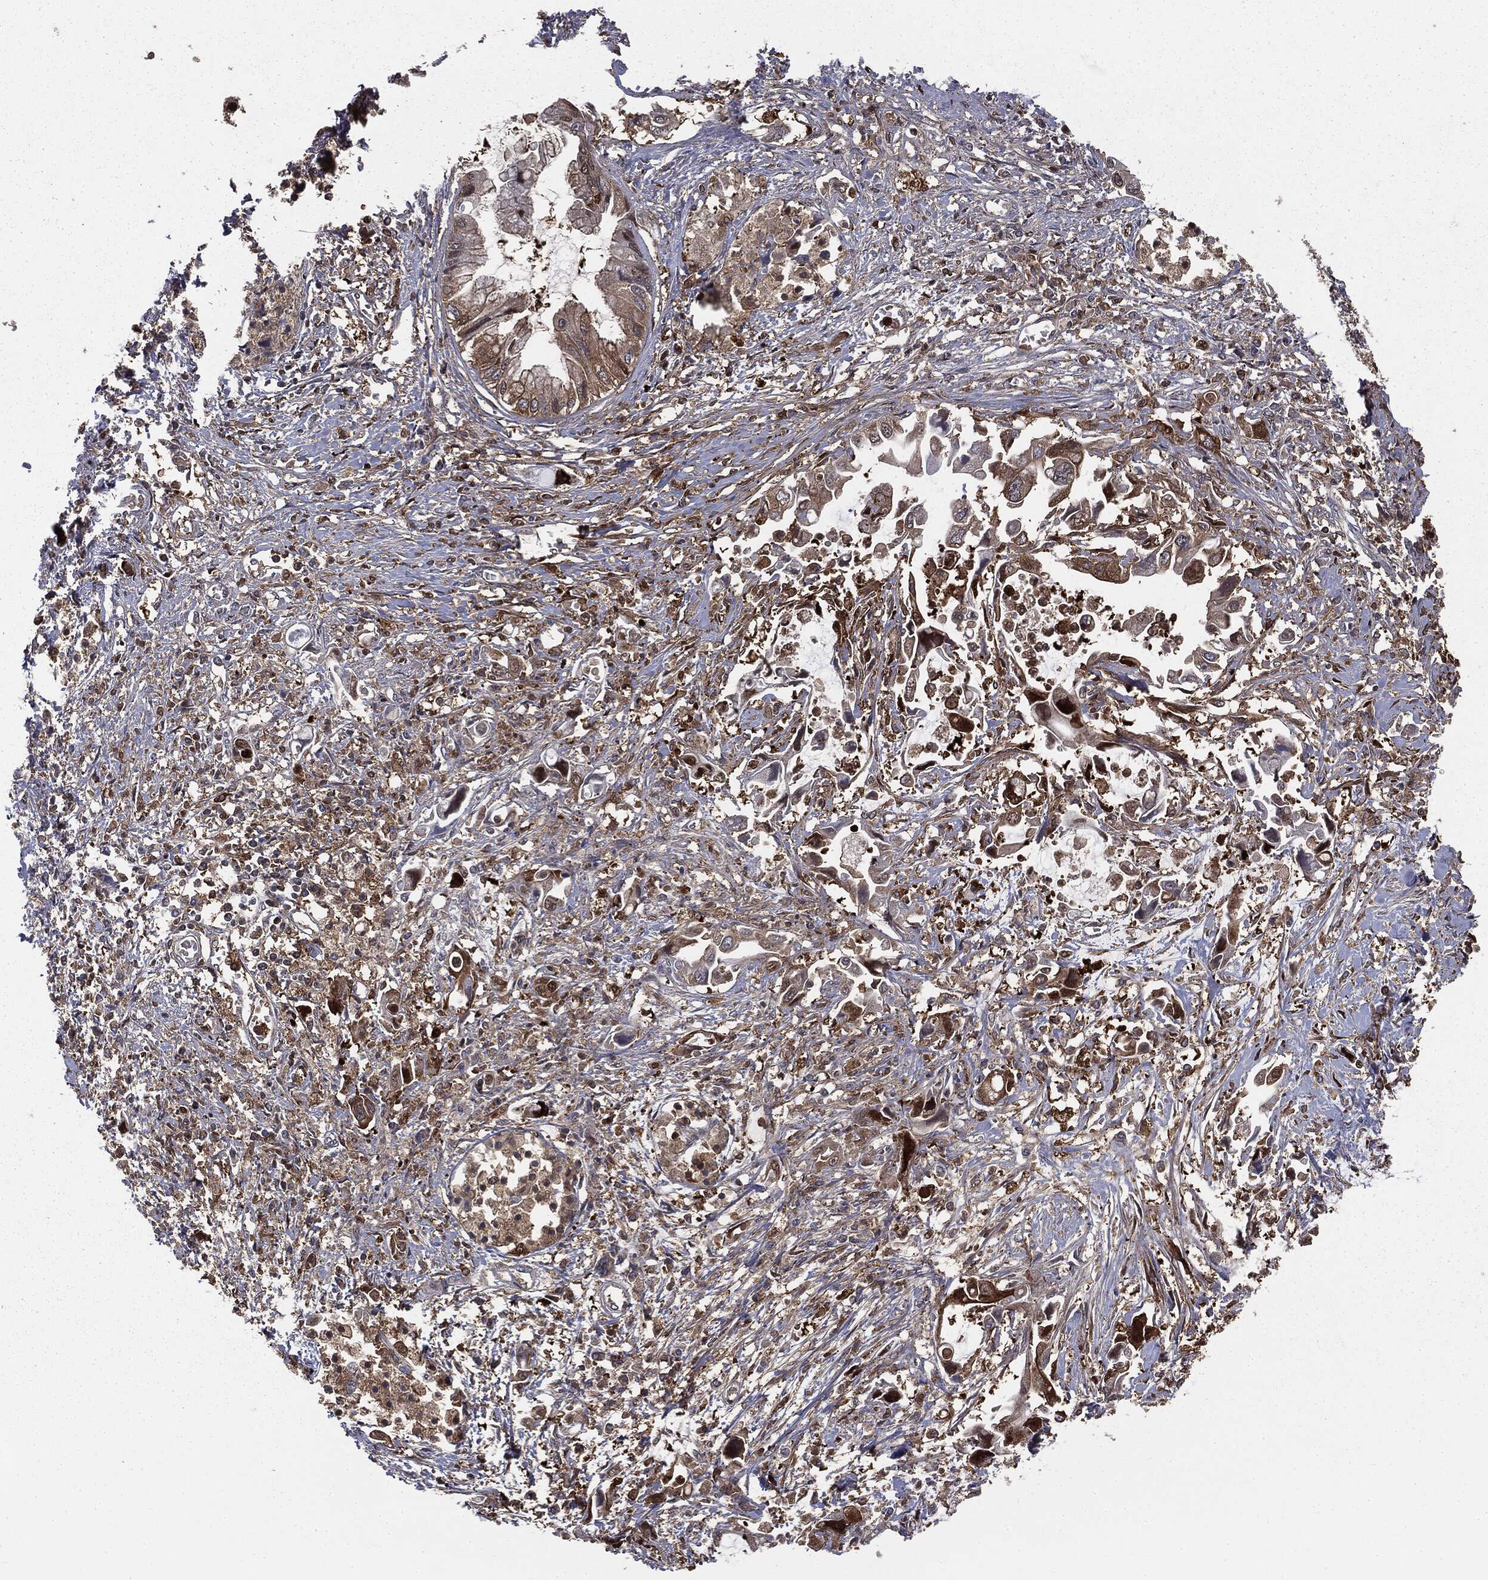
{"staining": {"intensity": "moderate", "quantity": ">75%", "location": "cytoplasmic/membranous"}, "tissue": "pancreatic cancer", "cell_type": "Tumor cells", "image_type": "cancer", "snomed": [{"axis": "morphology", "description": "Adenocarcinoma, NOS"}, {"axis": "topography", "description": "Pancreas"}], "caption": "Tumor cells display moderate cytoplasmic/membranous expression in approximately >75% of cells in adenocarcinoma (pancreatic).", "gene": "GNB5", "patient": {"sex": "male", "age": 84}}